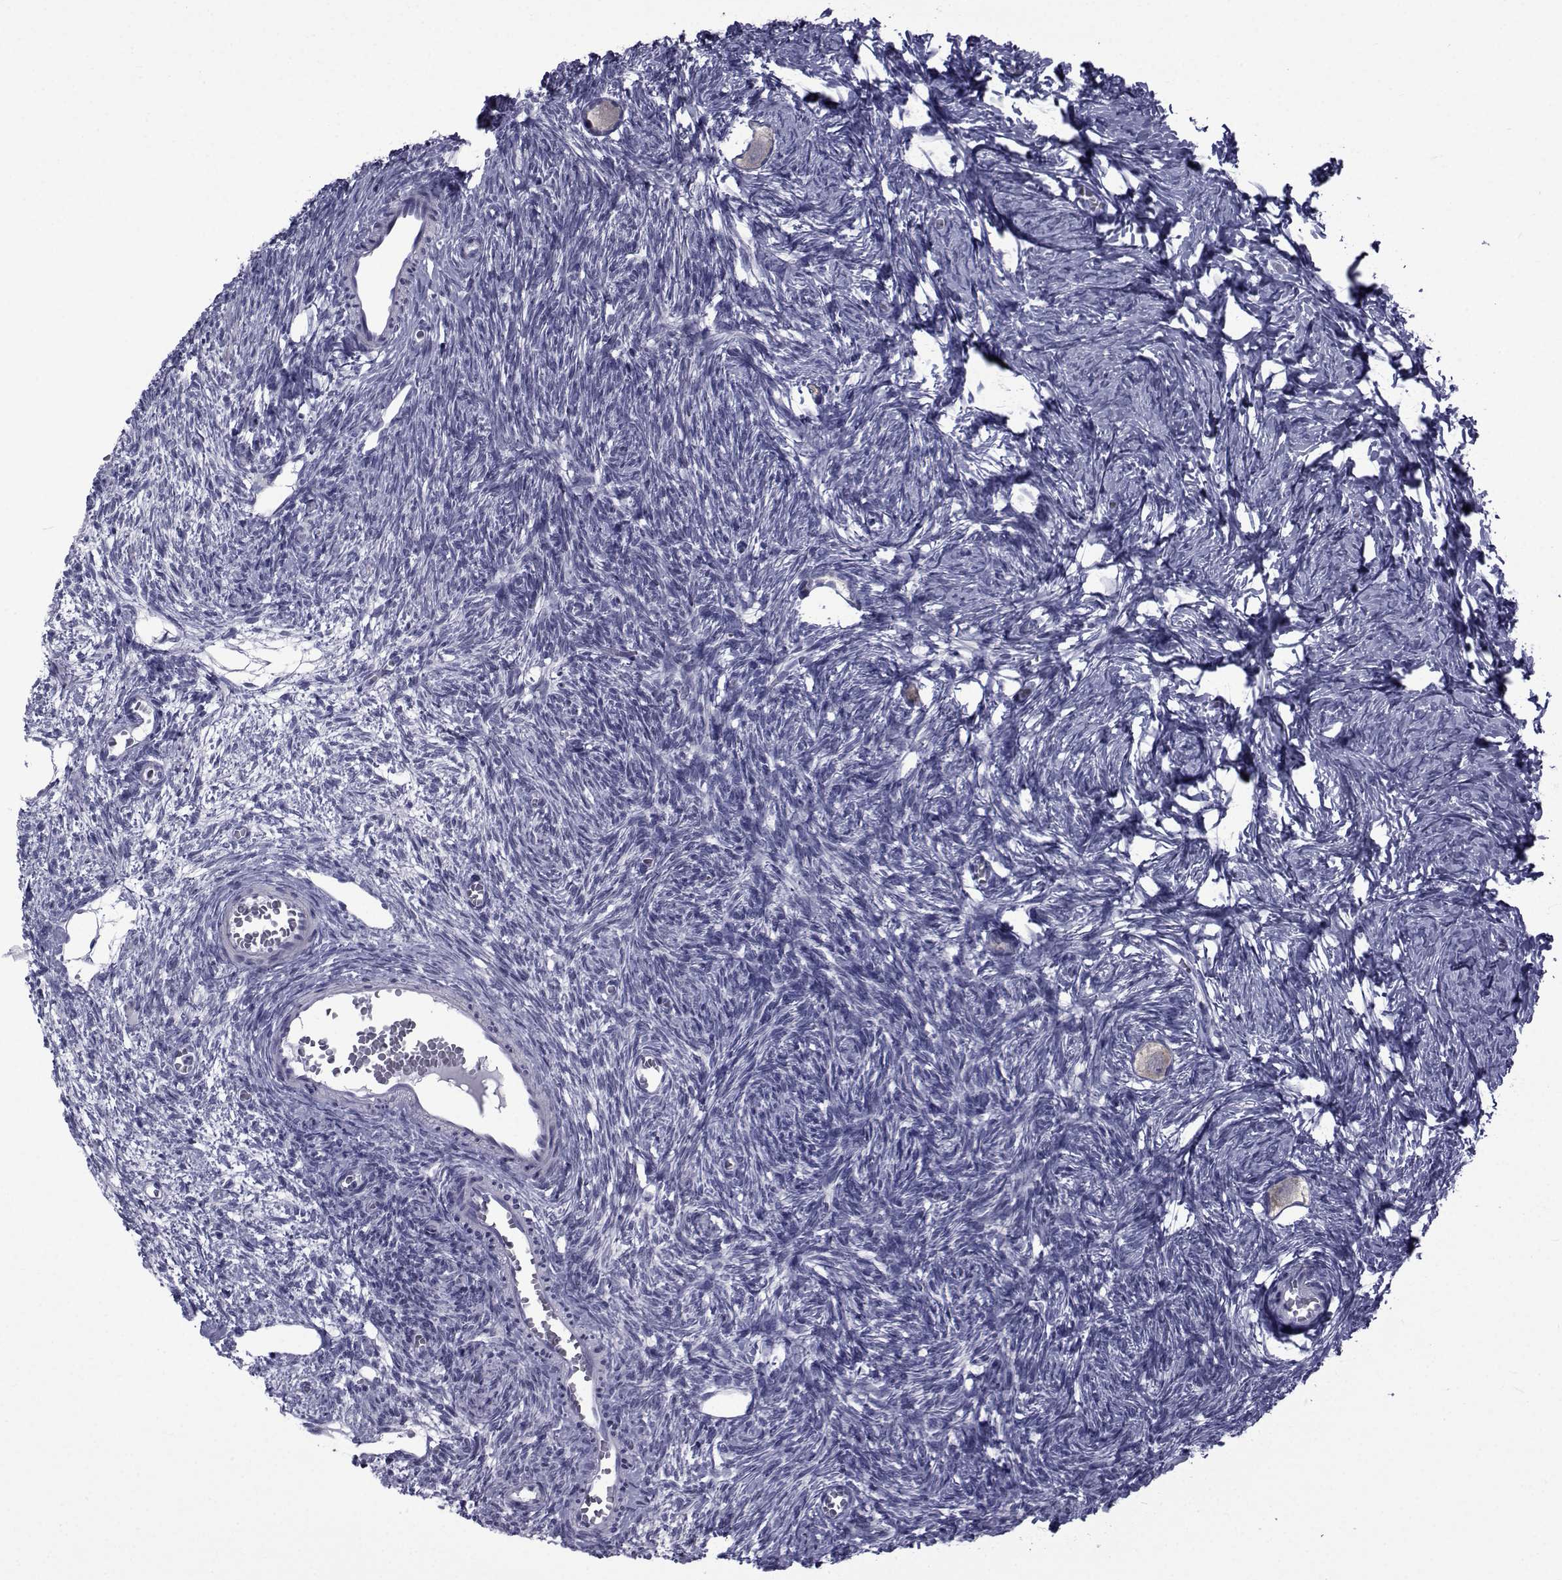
{"staining": {"intensity": "negative", "quantity": "none", "location": "none"}, "tissue": "ovary", "cell_type": "Follicle cells", "image_type": "normal", "snomed": [{"axis": "morphology", "description": "Normal tissue, NOS"}, {"axis": "topography", "description": "Ovary"}], "caption": "Photomicrograph shows no significant protein positivity in follicle cells of normal ovary. (Immunohistochemistry (ihc), brightfield microscopy, high magnification).", "gene": "PDE6G", "patient": {"sex": "female", "age": 27}}